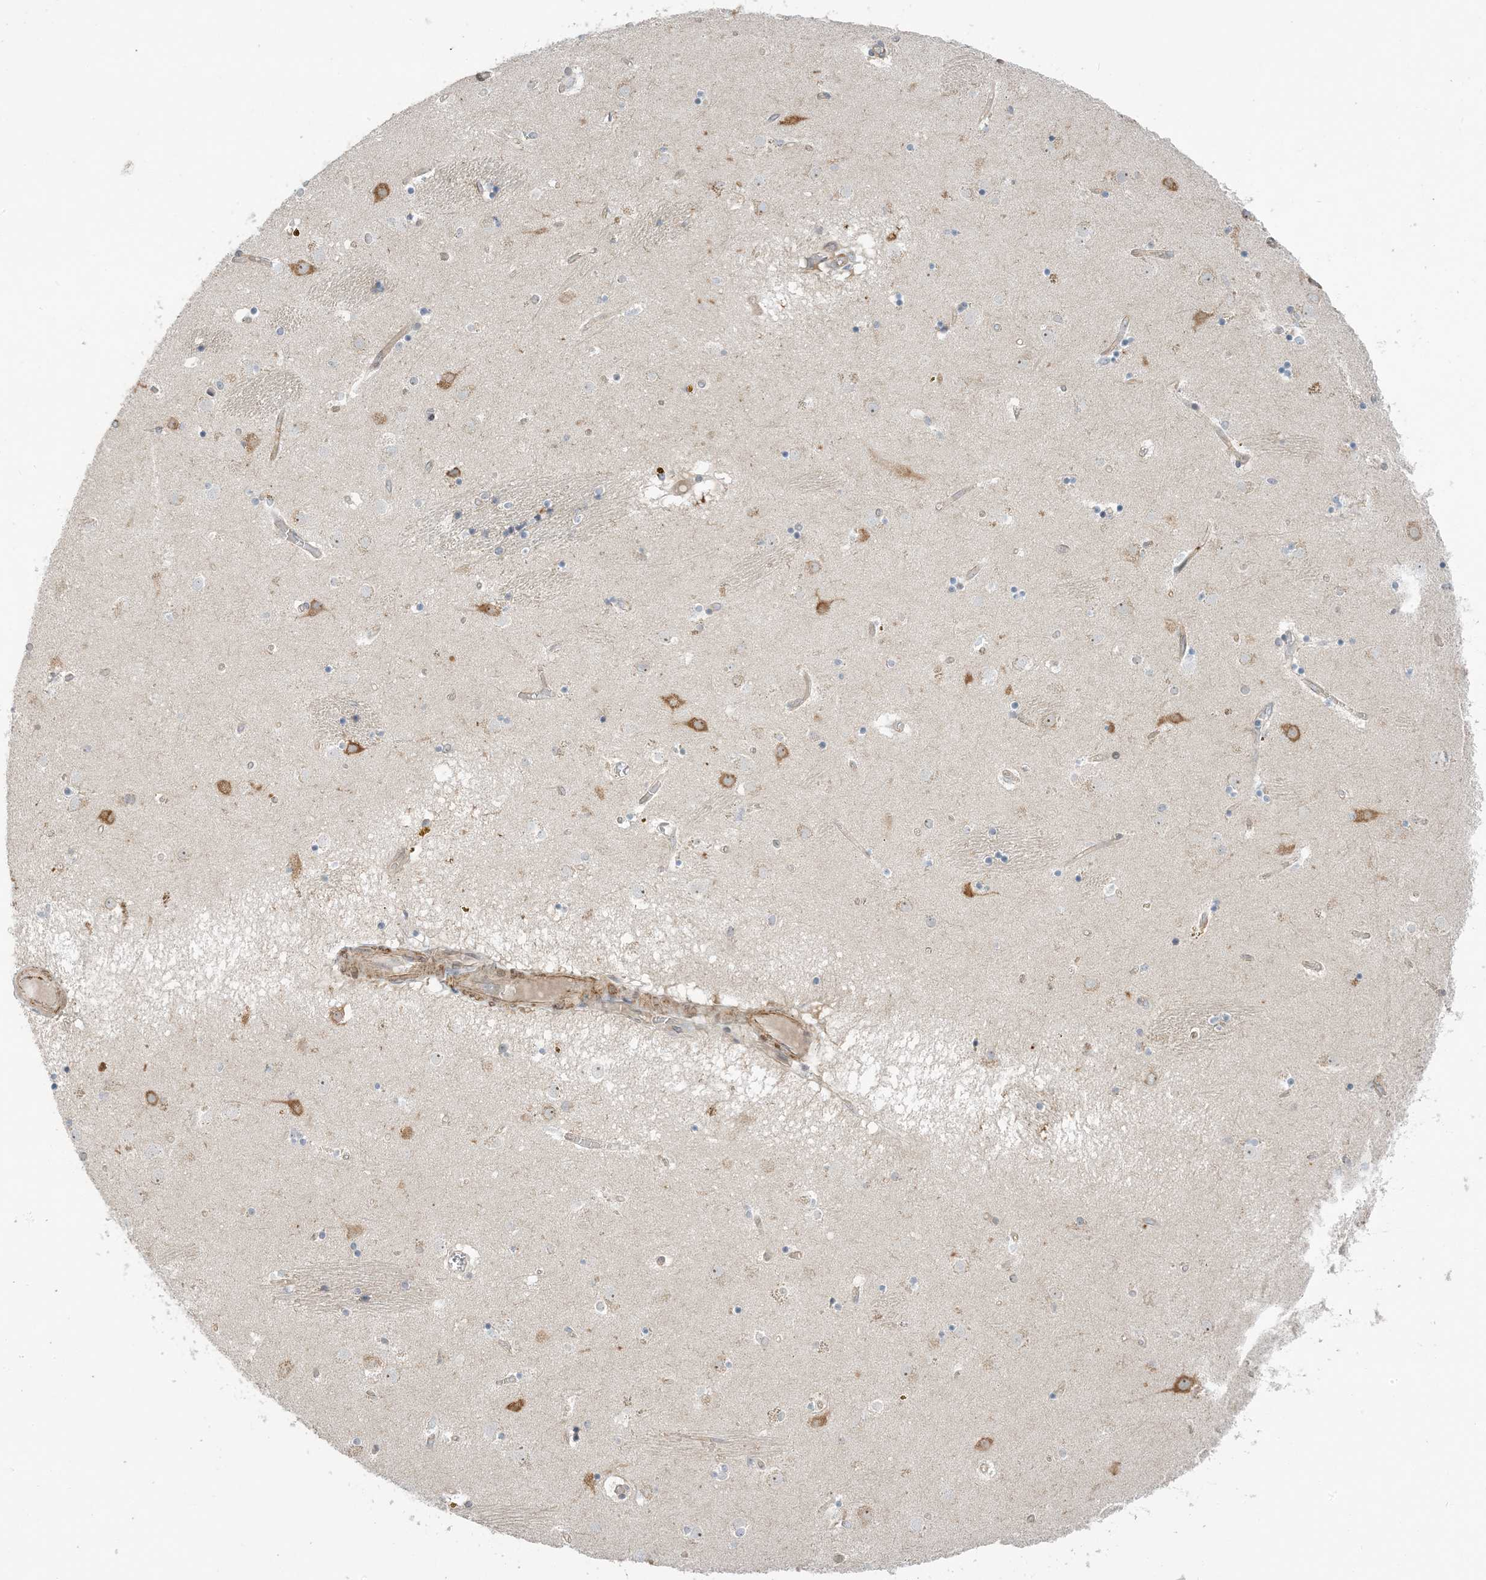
{"staining": {"intensity": "negative", "quantity": "none", "location": "none"}, "tissue": "caudate", "cell_type": "Glial cells", "image_type": "normal", "snomed": [{"axis": "morphology", "description": "Normal tissue, NOS"}, {"axis": "topography", "description": "Lateral ventricle wall"}], "caption": "An immunohistochemistry (IHC) histopathology image of normal caudate is shown. There is no staining in glial cells of caudate.", "gene": "IL36B", "patient": {"sex": "male", "age": 70}}